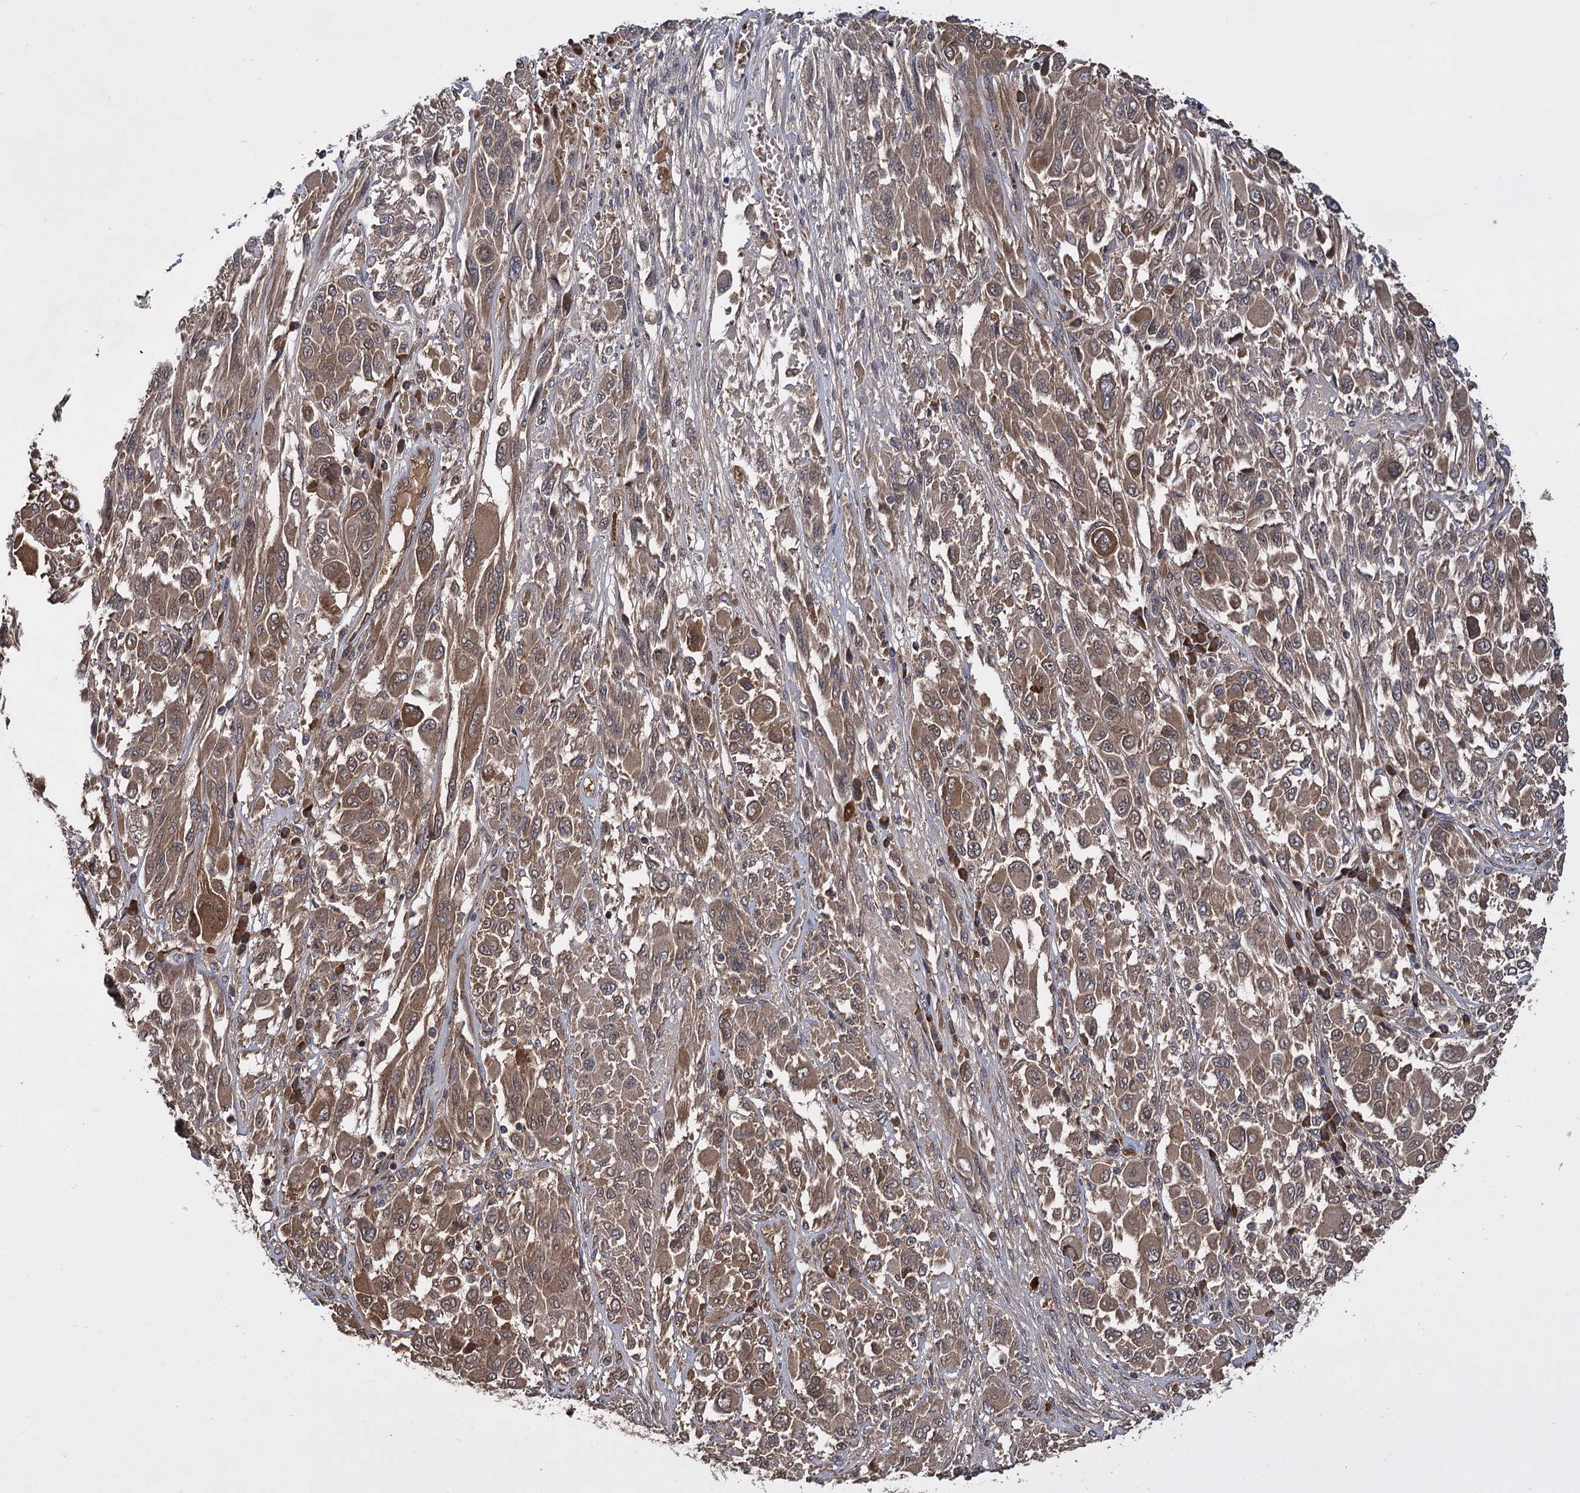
{"staining": {"intensity": "moderate", "quantity": ">75%", "location": "cytoplasmic/membranous"}, "tissue": "melanoma", "cell_type": "Tumor cells", "image_type": "cancer", "snomed": [{"axis": "morphology", "description": "Malignant melanoma, NOS"}, {"axis": "topography", "description": "Skin"}], "caption": "Tumor cells show medium levels of moderate cytoplasmic/membranous expression in about >75% of cells in melanoma.", "gene": "INPPL1", "patient": {"sex": "female", "age": 91}}